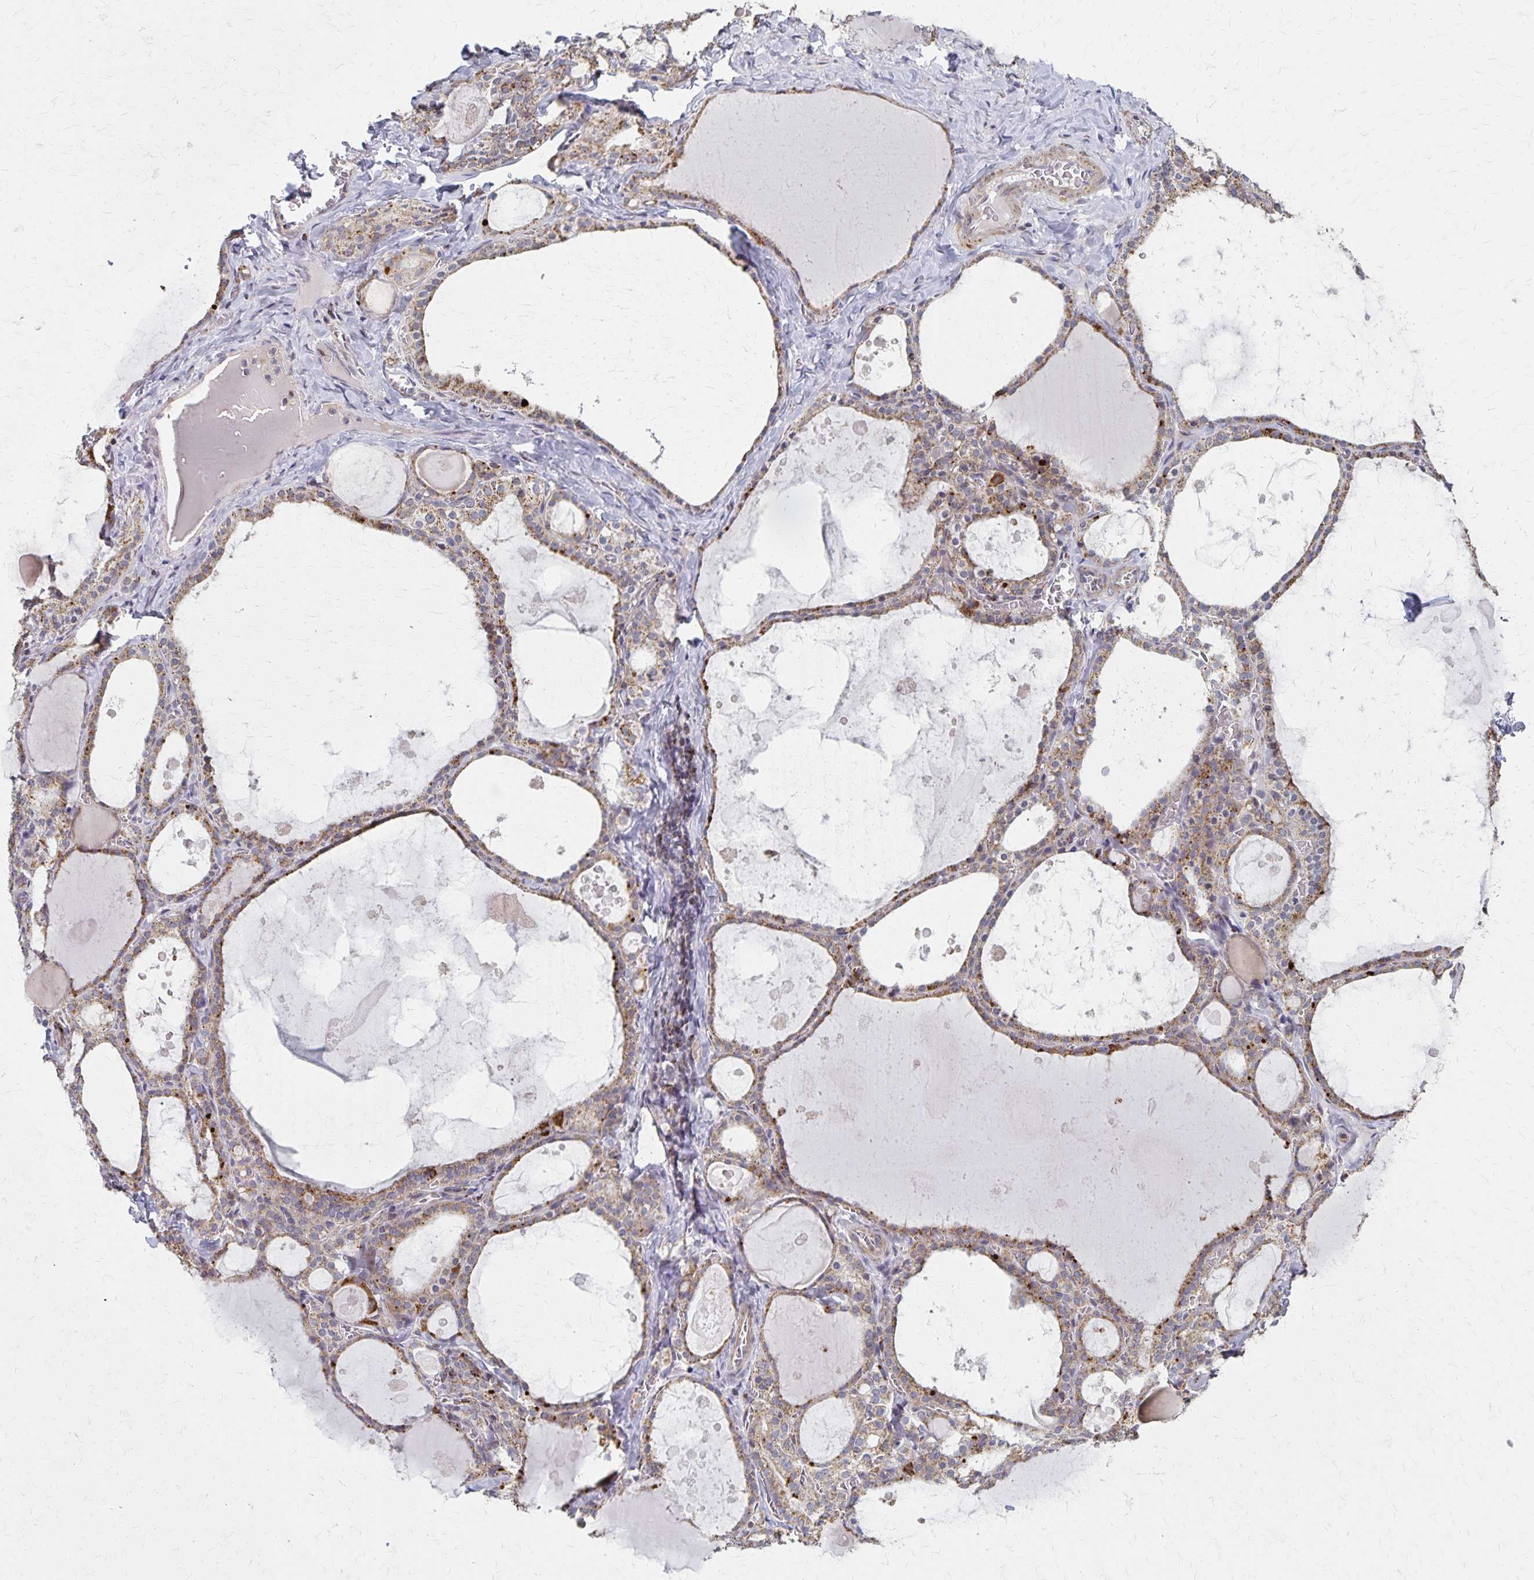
{"staining": {"intensity": "moderate", "quantity": "25%-75%", "location": "cytoplasmic/membranous"}, "tissue": "thyroid gland", "cell_type": "Glandular cells", "image_type": "normal", "snomed": [{"axis": "morphology", "description": "Normal tissue, NOS"}, {"axis": "topography", "description": "Thyroid gland"}], "caption": "Brown immunohistochemical staining in normal human thyroid gland reveals moderate cytoplasmic/membranous expression in about 25%-75% of glandular cells. Nuclei are stained in blue.", "gene": "DYRK4", "patient": {"sex": "male", "age": 56}}